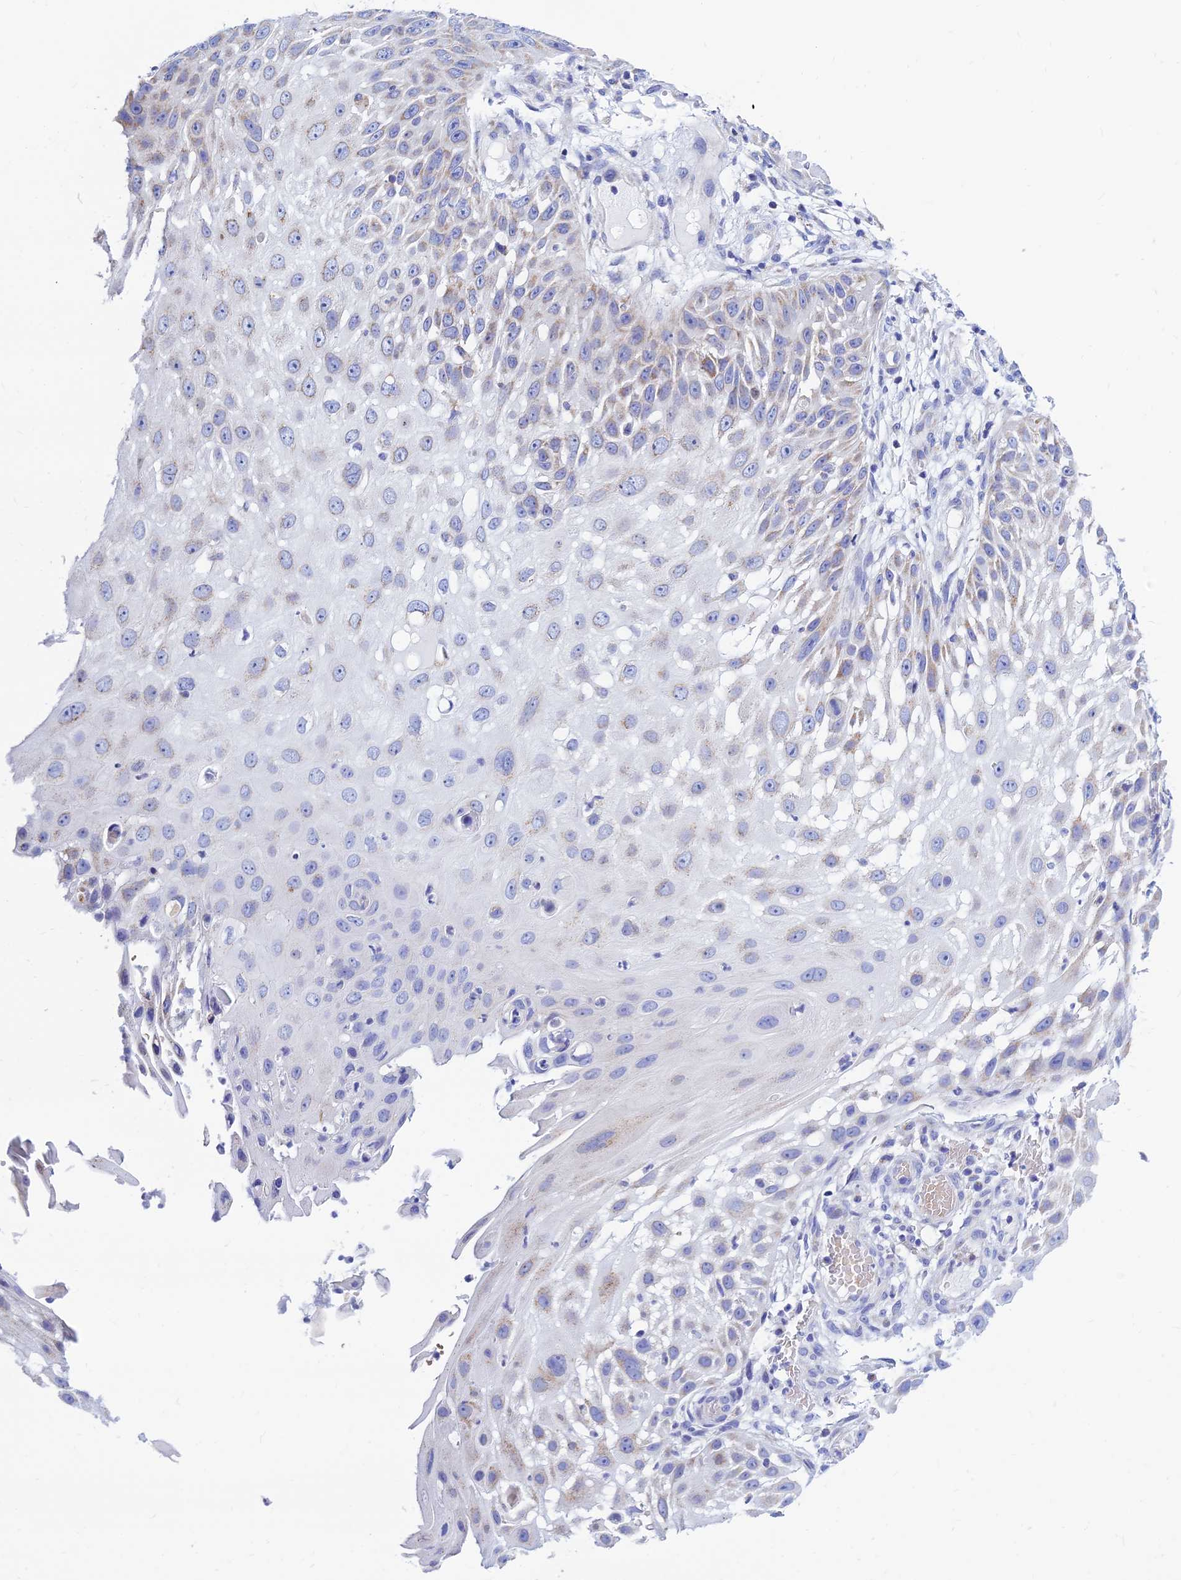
{"staining": {"intensity": "weak", "quantity": "<25%", "location": "cytoplasmic/membranous"}, "tissue": "skin cancer", "cell_type": "Tumor cells", "image_type": "cancer", "snomed": [{"axis": "morphology", "description": "Squamous cell carcinoma, NOS"}, {"axis": "topography", "description": "Skin"}], "caption": "The histopathology image displays no significant expression in tumor cells of squamous cell carcinoma (skin).", "gene": "MGST1", "patient": {"sex": "female", "age": 44}}